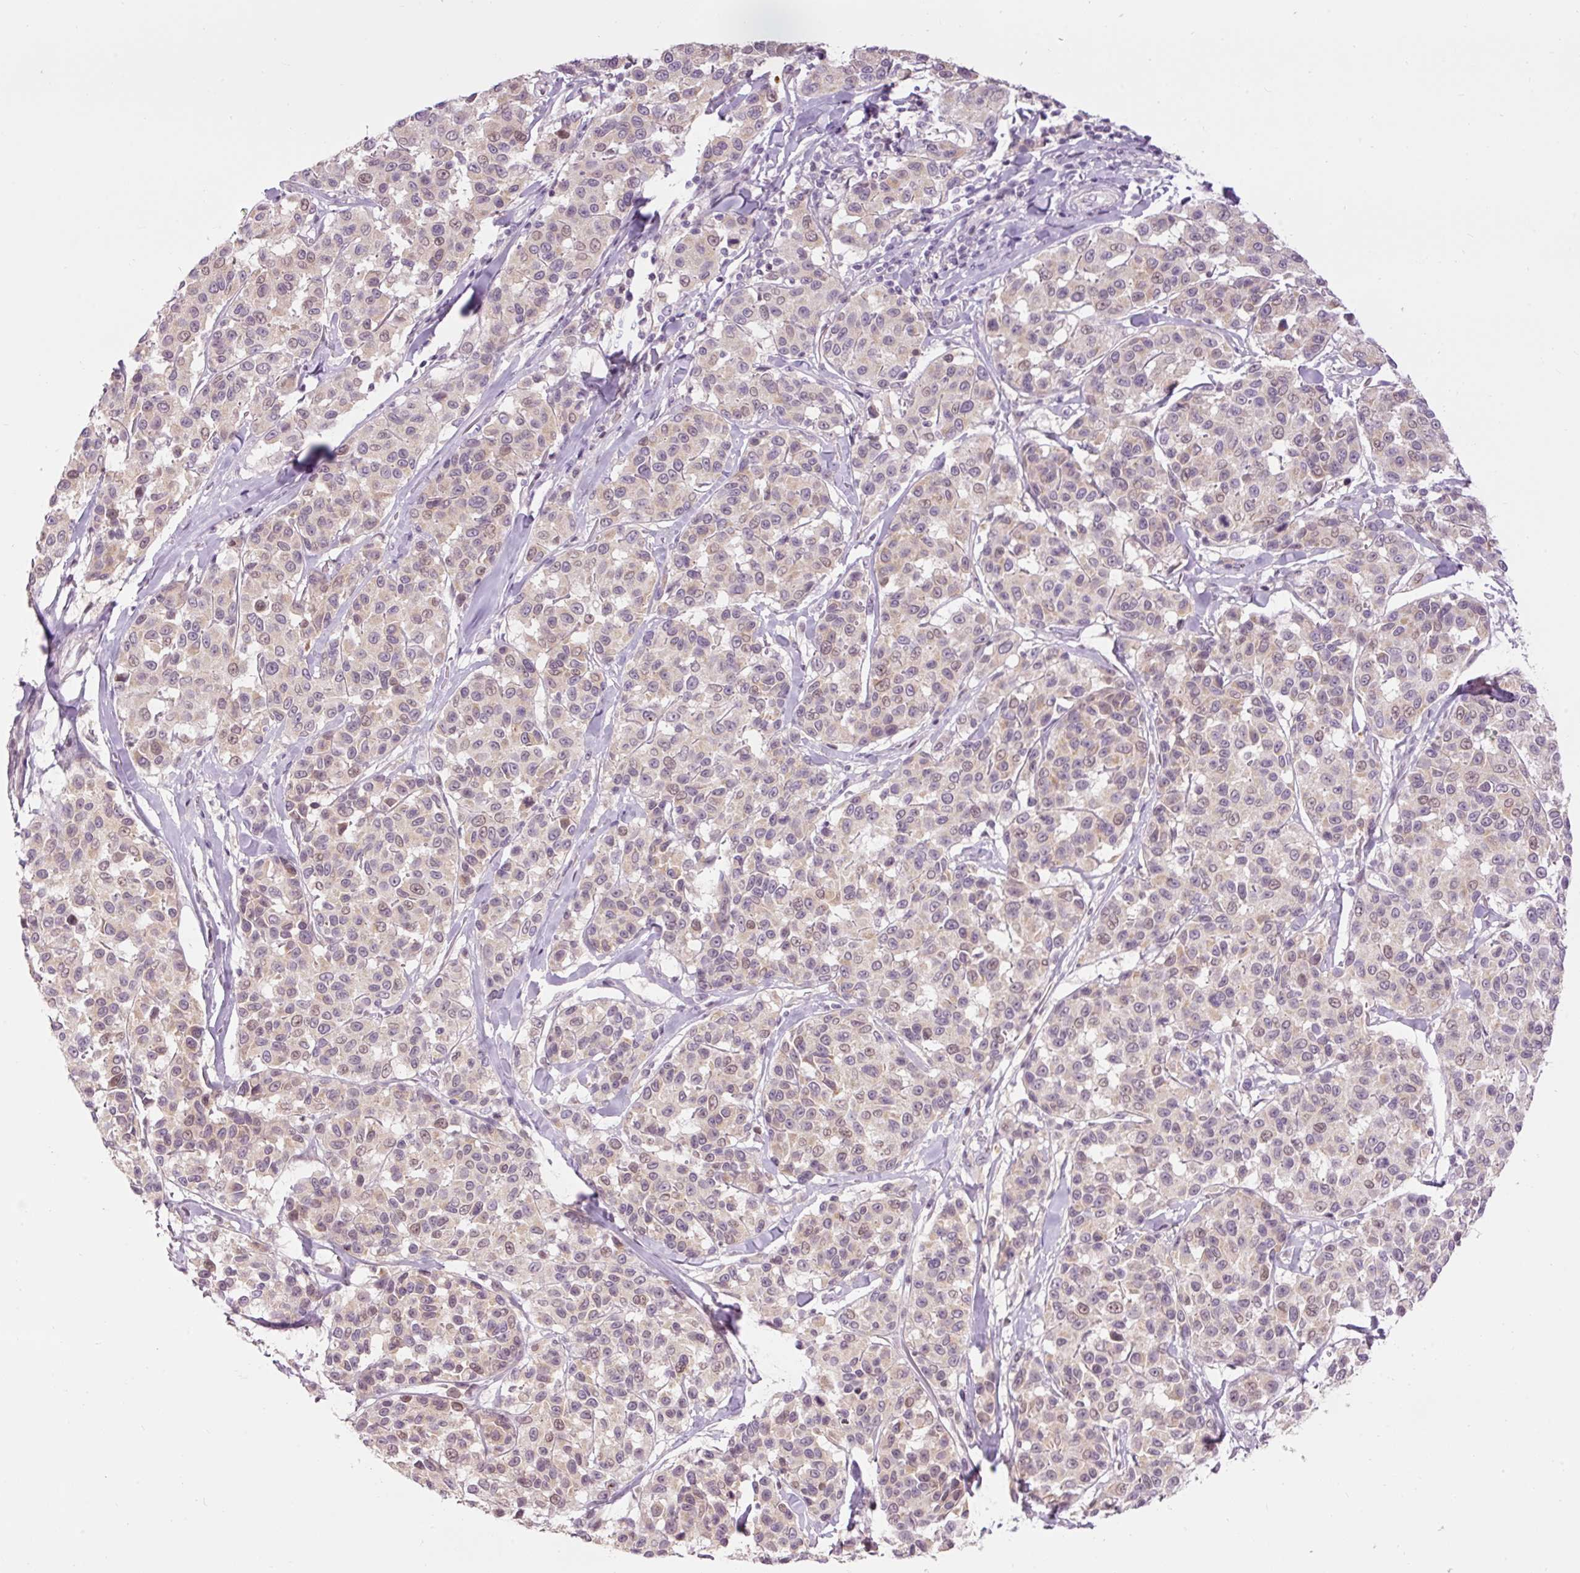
{"staining": {"intensity": "weak", "quantity": "<25%", "location": "nuclear"}, "tissue": "melanoma", "cell_type": "Tumor cells", "image_type": "cancer", "snomed": [{"axis": "morphology", "description": "Malignant melanoma, NOS"}, {"axis": "topography", "description": "Skin"}], "caption": "Immunohistochemistry image of neoplastic tissue: malignant melanoma stained with DAB (3,3'-diaminobenzidine) shows no significant protein positivity in tumor cells.", "gene": "ABHD11", "patient": {"sex": "female", "age": 66}}